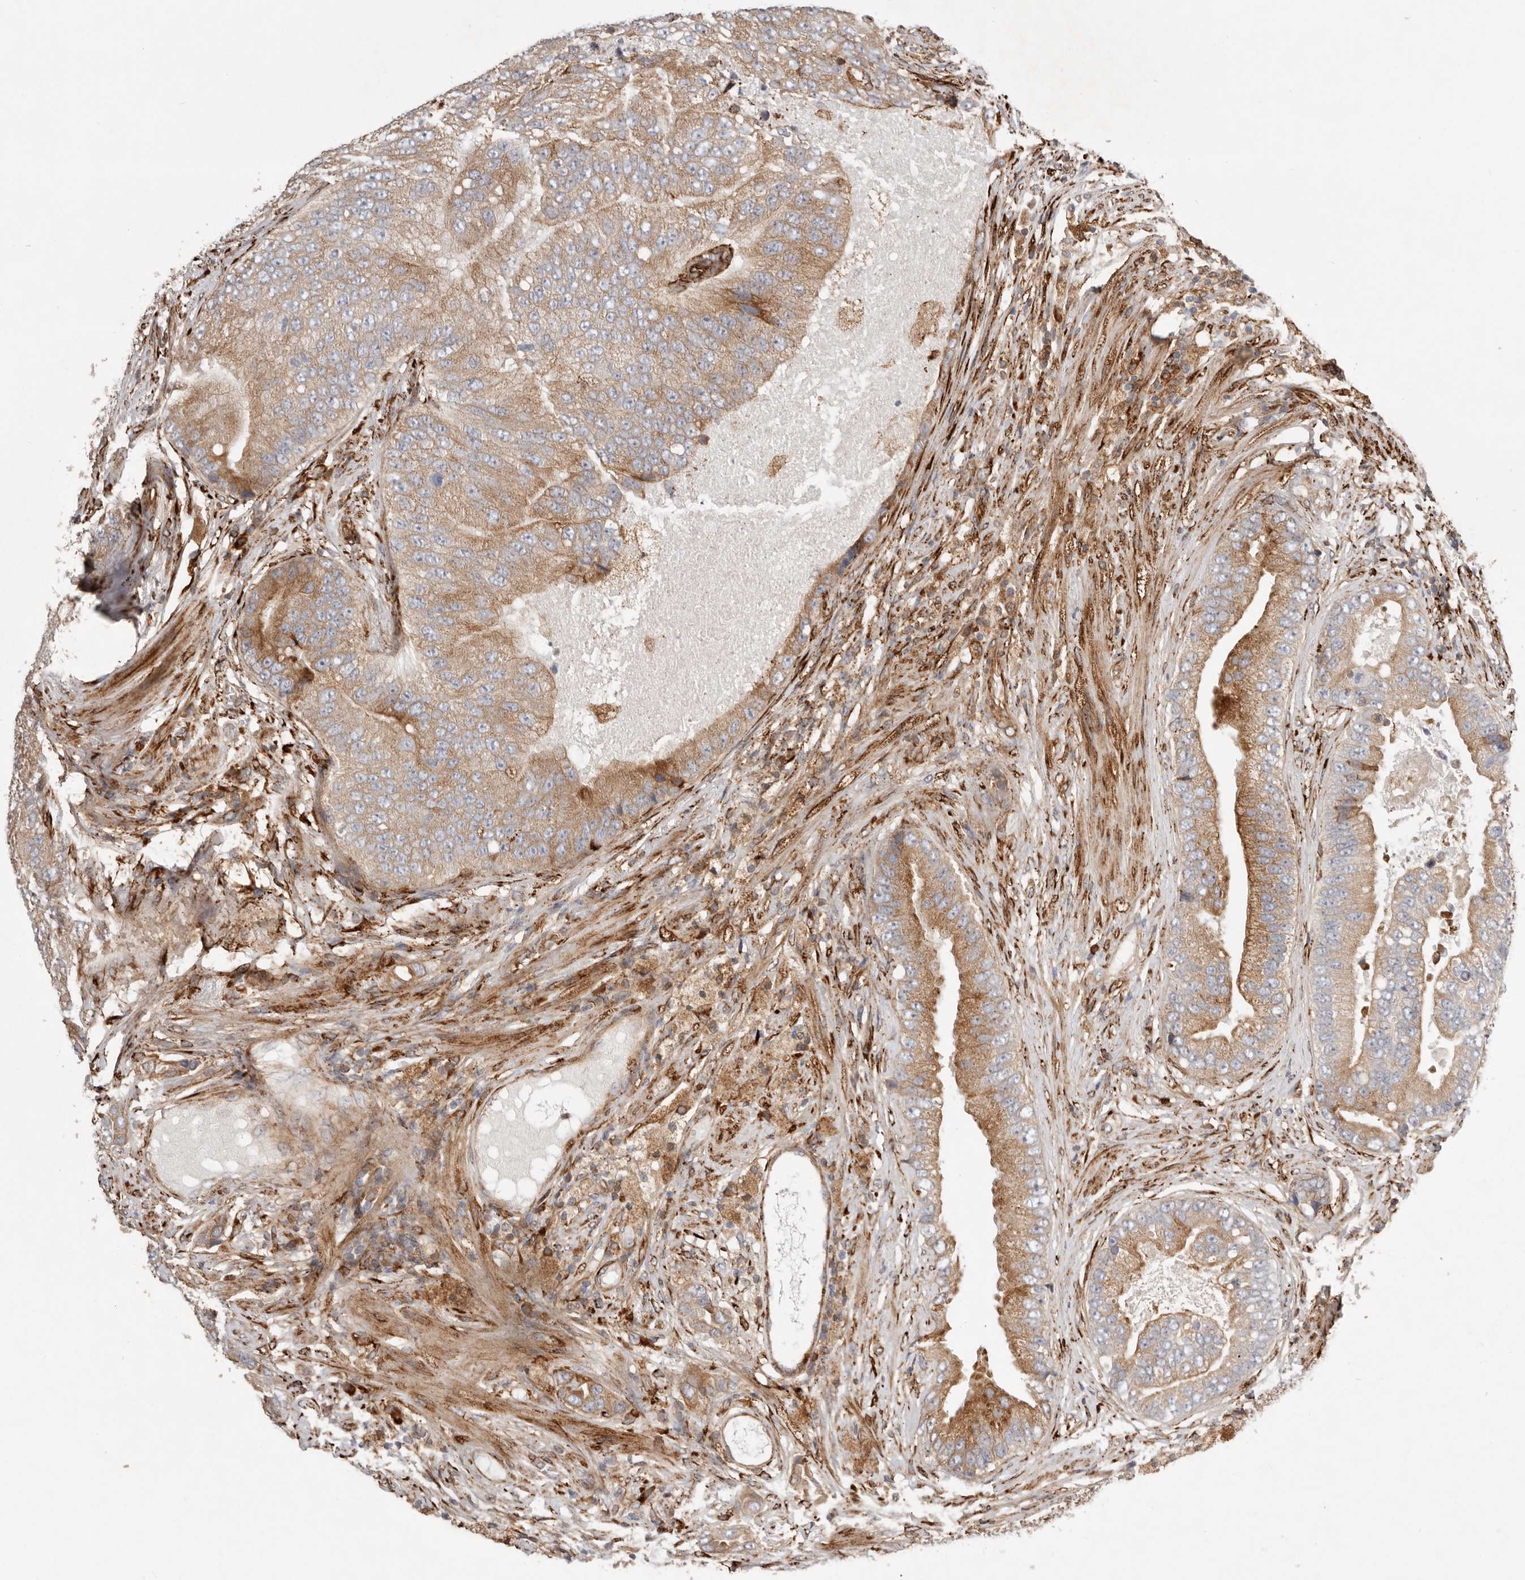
{"staining": {"intensity": "moderate", "quantity": ">75%", "location": "cytoplasmic/membranous"}, "tissue": "prostate cancer", "cell_type": "Tumor cells", "image_type": "cancer", "snomed": [{"axis": "morphology", "description": "Adenocarcinoma, High grade"}, {"axis": "topography", "description": "Prostate"}], "caption": "High-grade adenocarcinoma (prostate) tissue exhibits moderate cytoplasmic/membranous expression in approximately >75% of tumor cells (DAB IHC, brown staining for protein, blue staining for nuclei).", "gene": "WDTC1", "patient": {"sex": "male", "age": 70}}